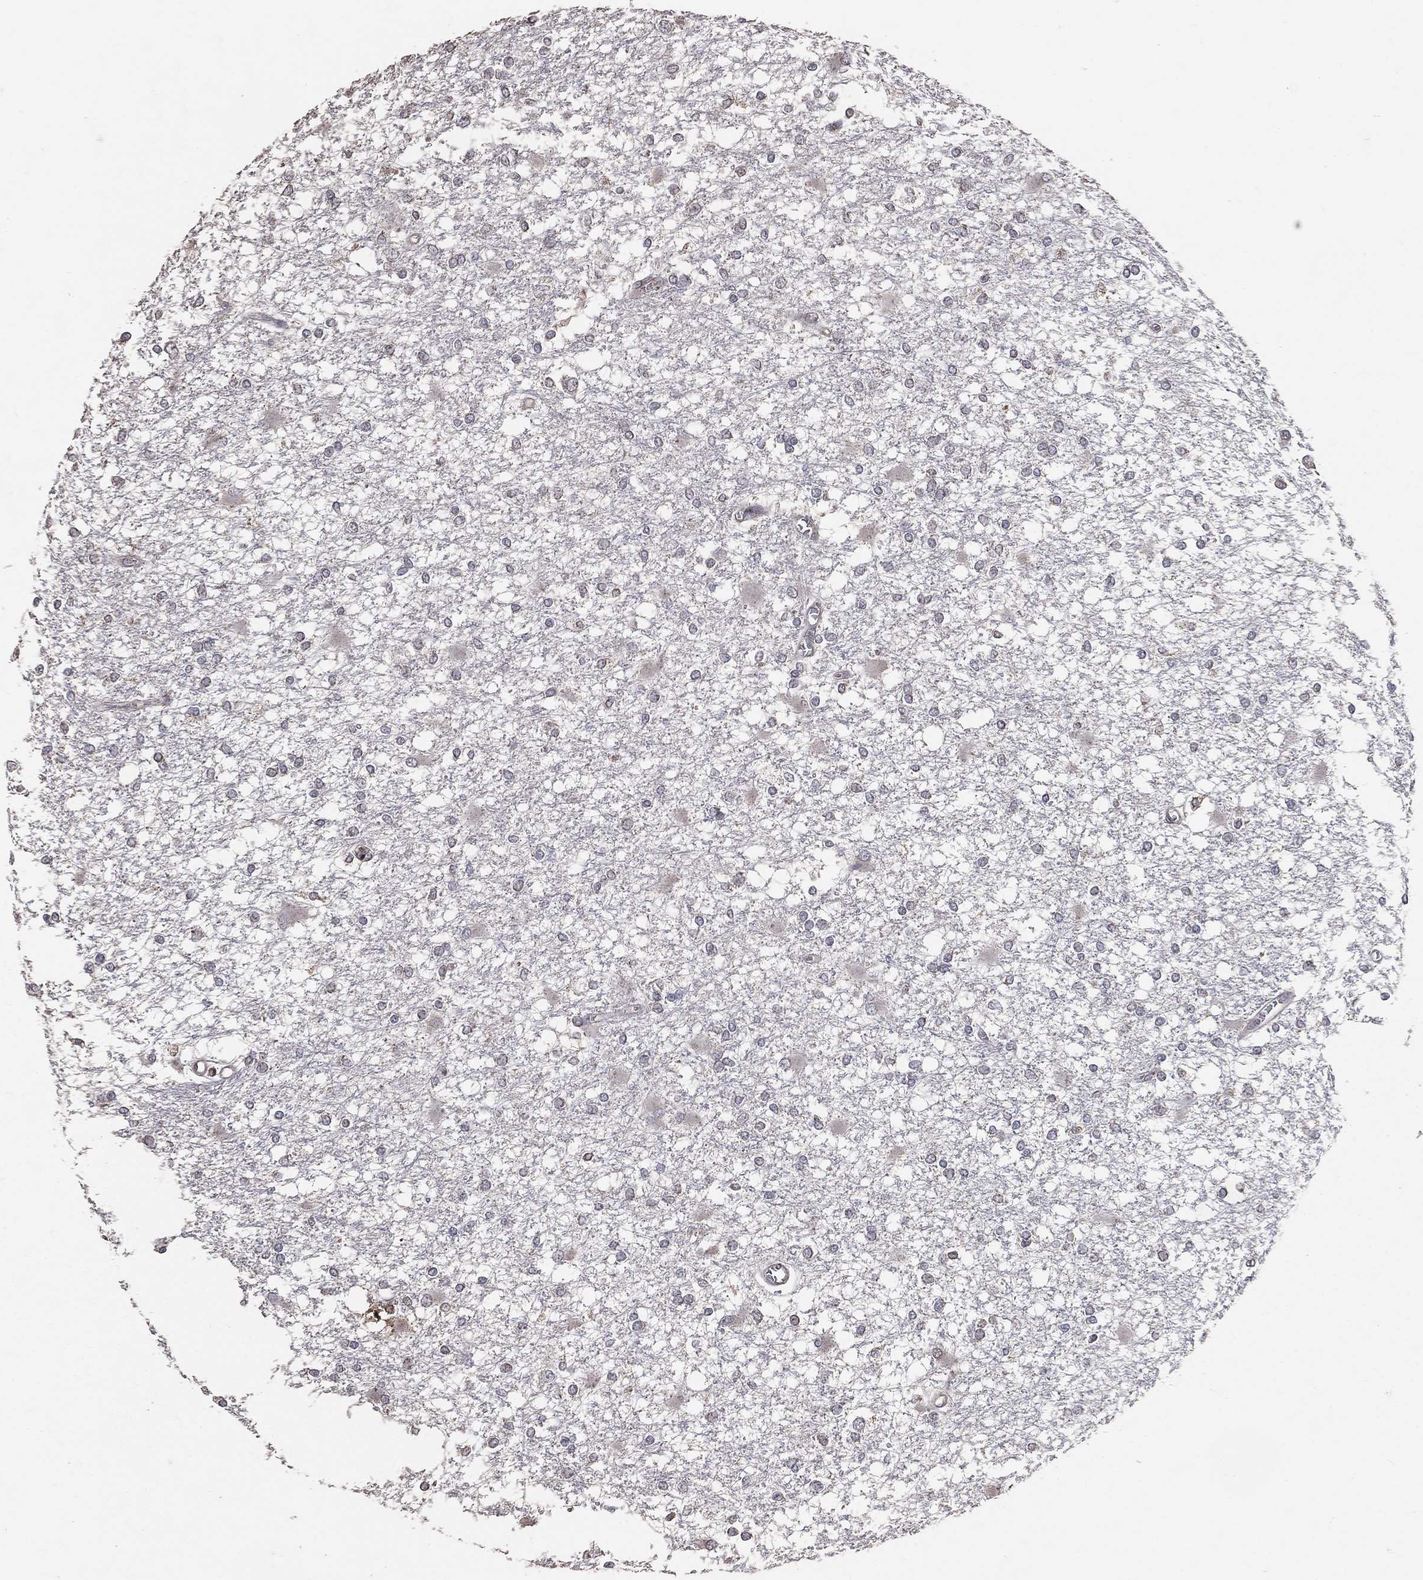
{"staining": {"intensity": "negative", "quantity": "none", "location": "none"}, "tissue": "glioma", "cell_type": "Tumor cells", "image_type": "cancer", "snomed": [{"axis": "morphology", "description": "Glioma, malignant, High grade"}, {"axis": "topography", "description": "Cerebral cortex"}], "caption": "IHC of human malignant high-grade glioma exhibits no expression in tumor cells.", "gene": "LY6K", "patient": {"sex": "male", "age": 79}}